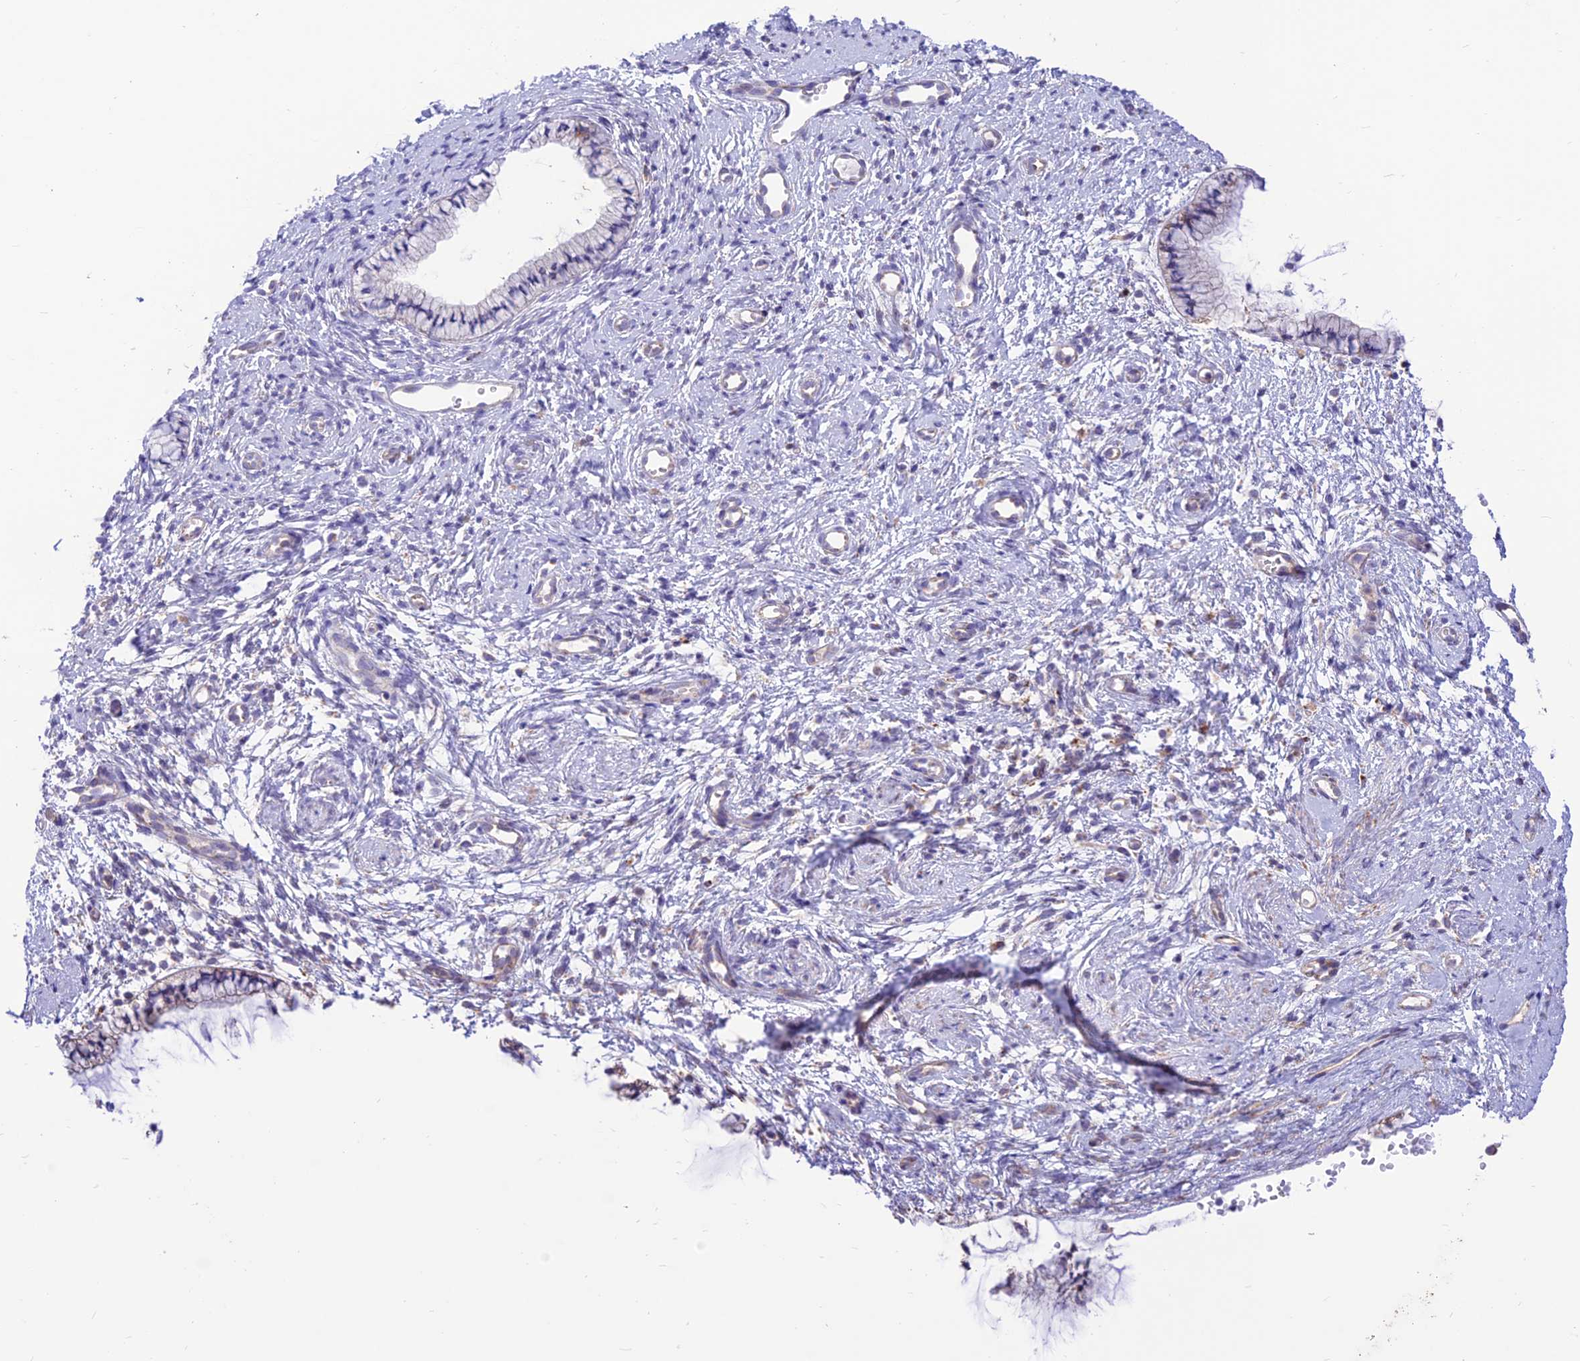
{"staining": {"intensity": "weak", "quantity": "<25%", "location": "cytoplasmic/membranous"}, "tissue": "cervix", "cell_type": "Glandular cells", "image_type": "normal", "snomed": [{"axis": "morphology", "description": "Normal tissue, NOS"}, {"axis": "topography", "description": "Cervix"}], "caption": "High magnification brightfield microscopy of benign cervix stained with DAB (brown) and counterstained with hematoxylin (blue): glandular cells show no significant expression. Brightfield microscopy of immunohistochemistry stained with DAB (brown) and hematoxylin (blue), captured at high magnification.", "gene": "FAM186B", "patient": {"sex": "female", "age": 57}}